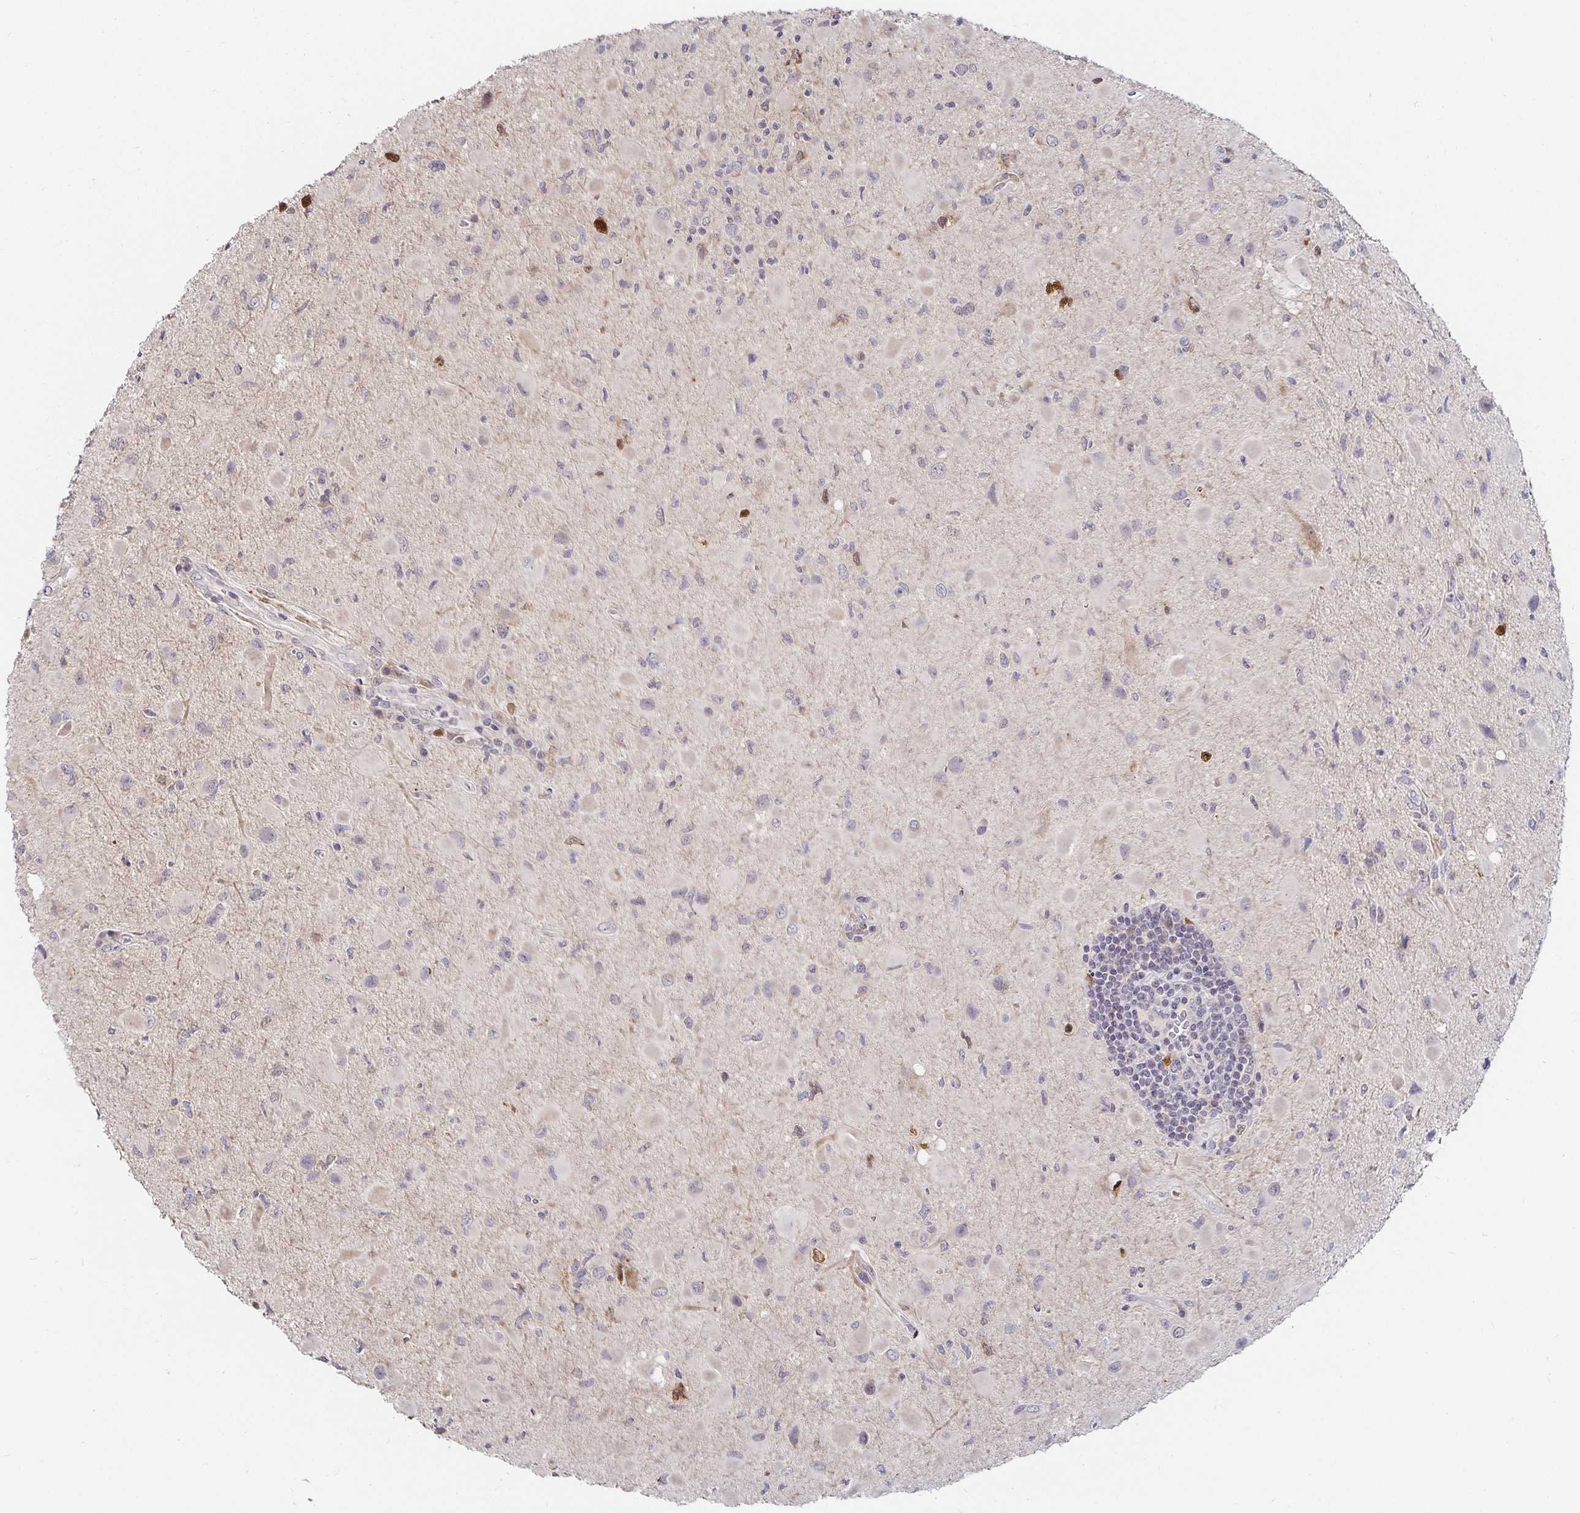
{"staining": {"intensity": "negative", "quantity": "none", "location": "none"}, "tissue": "glioma", "cell_type": "Tumor cells", "image_type": "cancer", "snomed": [{"axis": "morphology", "description": "Glioma, malignant, Low grade"}, {"axis": "topography", "description": "Brain"}], "caption": "Immunohistochemistry histopathology image of glioma stained for a protein (brown), which shows no expression in tumor cells. The staining was performed using DAB (3,3'-diaminobenzidine) to visualize the protein expression in brown, while the nuclei were stained in blue with hematoxylin (Magnification: 20x).", "gene": "ANLN", "patient": {"sex": "female", "age": 32}}